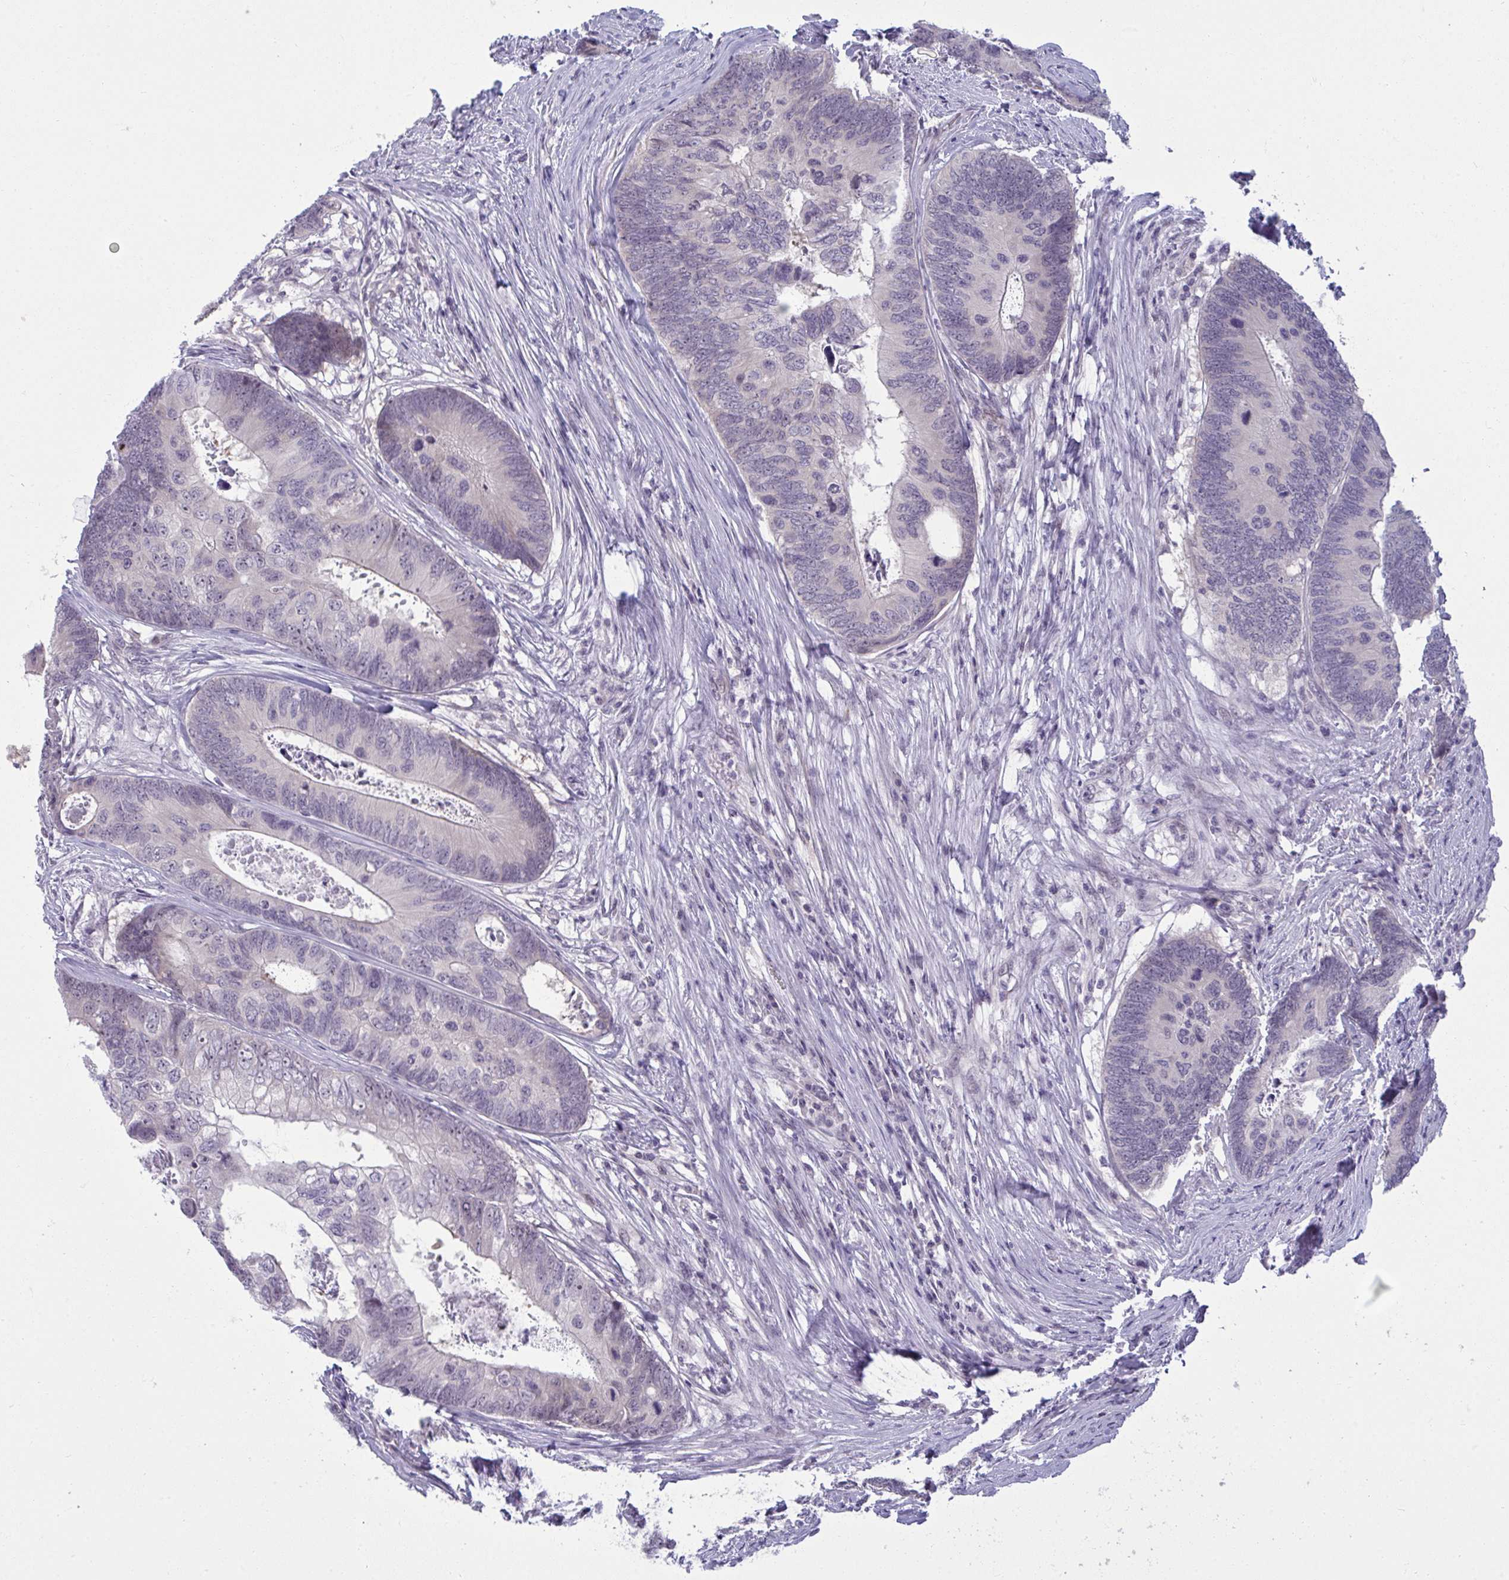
{"staining": {"intensity": "negative", "quantity": "none", "location": "none"}, "tissue": "colorectal cancer", "cell_type": "Tumor cells", "image_type": "cancer", "snomed": [{"axis": "morphology", "description": "Adenocarcinoma, NOS"}, {"axis": "topography", "description": "Colon"}], "caption": "IHC histopathology image of human colorectal adenocarcinoma stained for a protein (brown), which shows no expression in tumor cells.", "gene": "RNASEH1", "patient": {"sex": "female", "age": 67}}